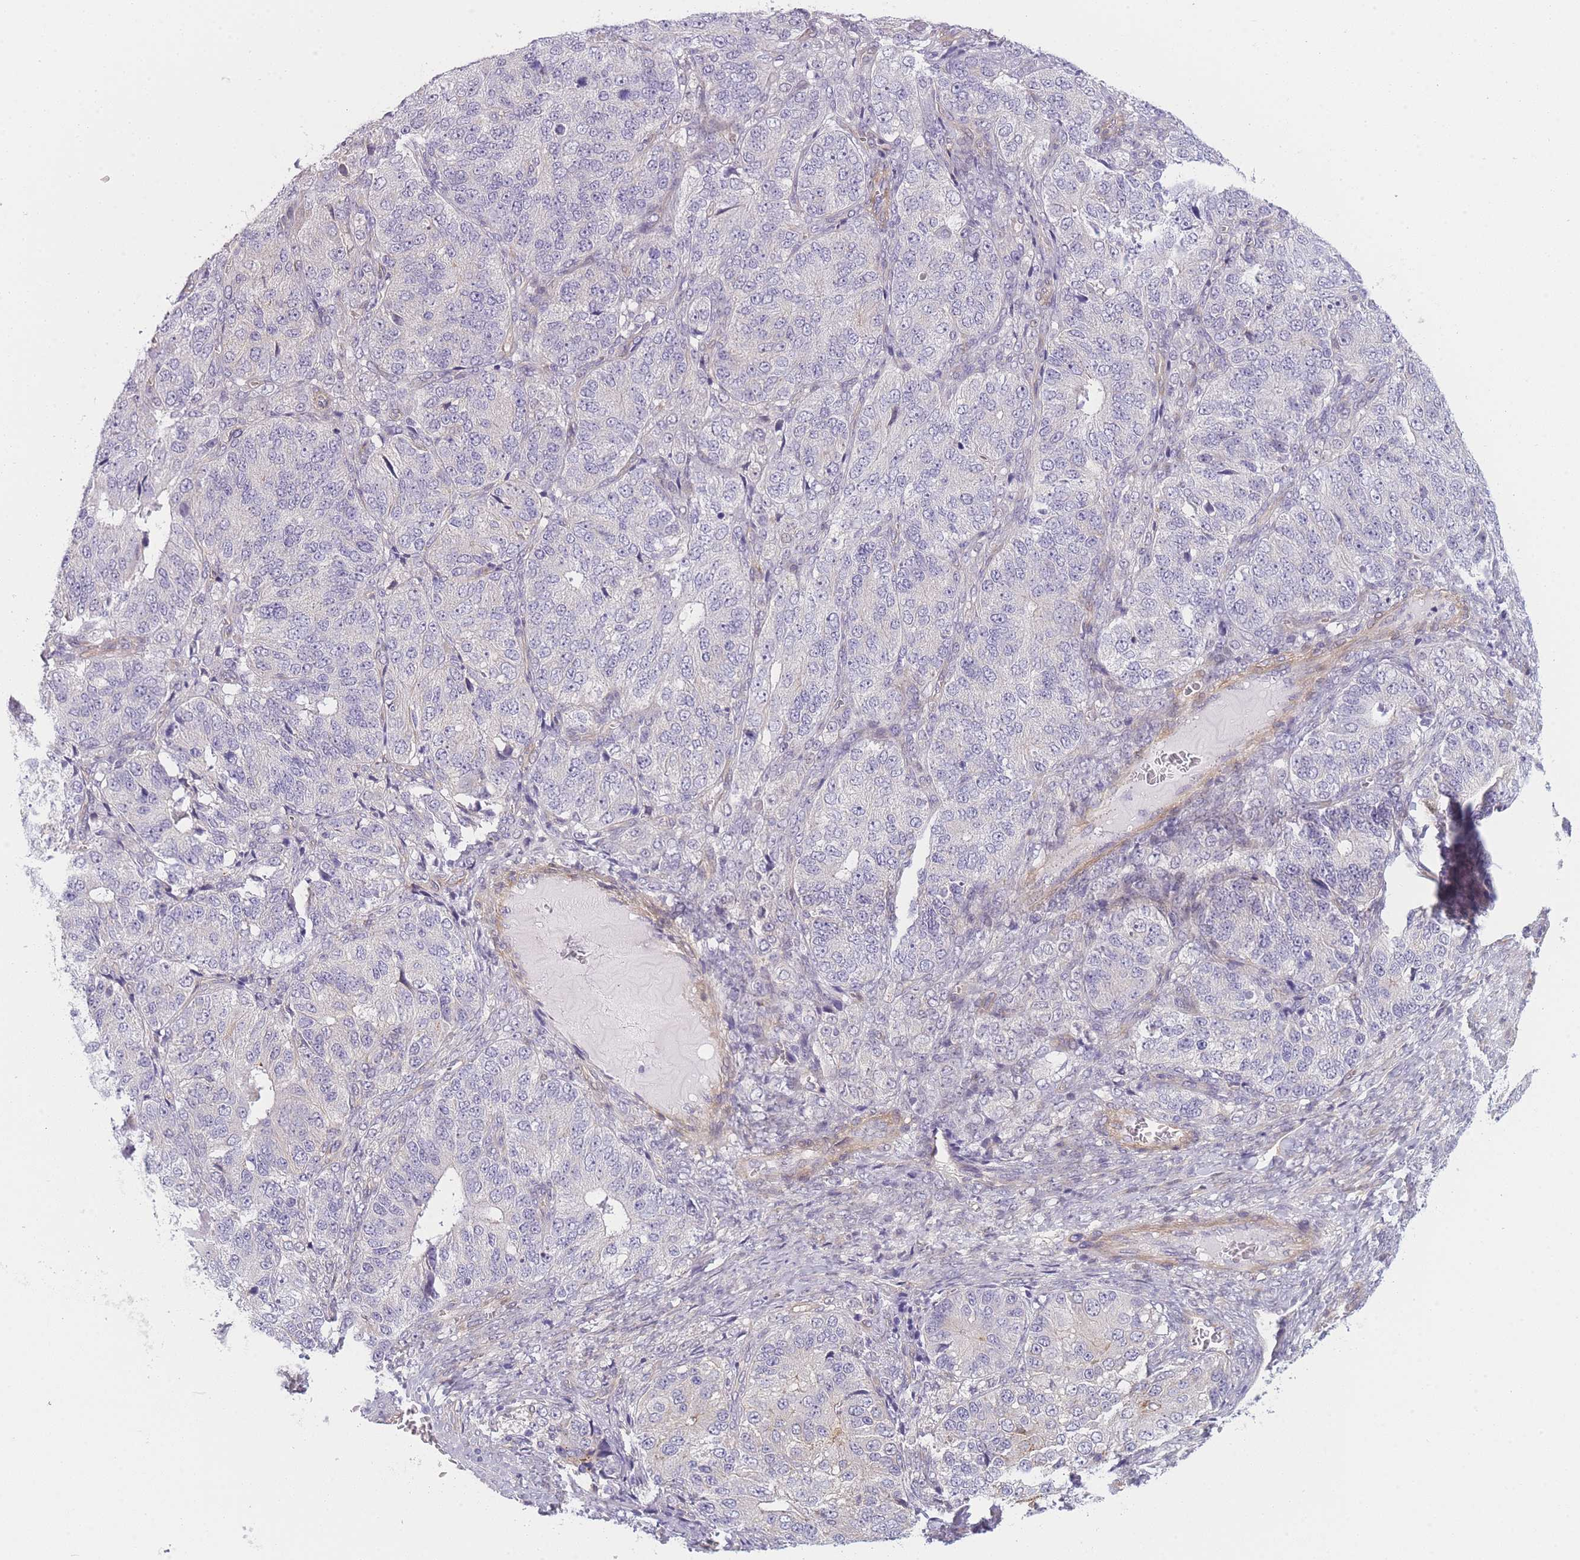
{"staining": {"intensity": "negative", "quantity": "none", "location": "none"}, "tissue": "ovarian cancer", "cell_type": "Tumor cells", "image_type": "cancer", "snomed": [{"axis": "morphology", "description": "Carcinoma, endometroid"}, {"axis": "topography", "description": "Ovary"}], "caption": "This histopathology image is of ovarian cancer stained with IHC to label a protein in brown with the nuclei are counter-stained blue. There is no positivity in tumor cells.", "gene": "SLC7A6", "patient": {"sex": "female", "age": 51}}